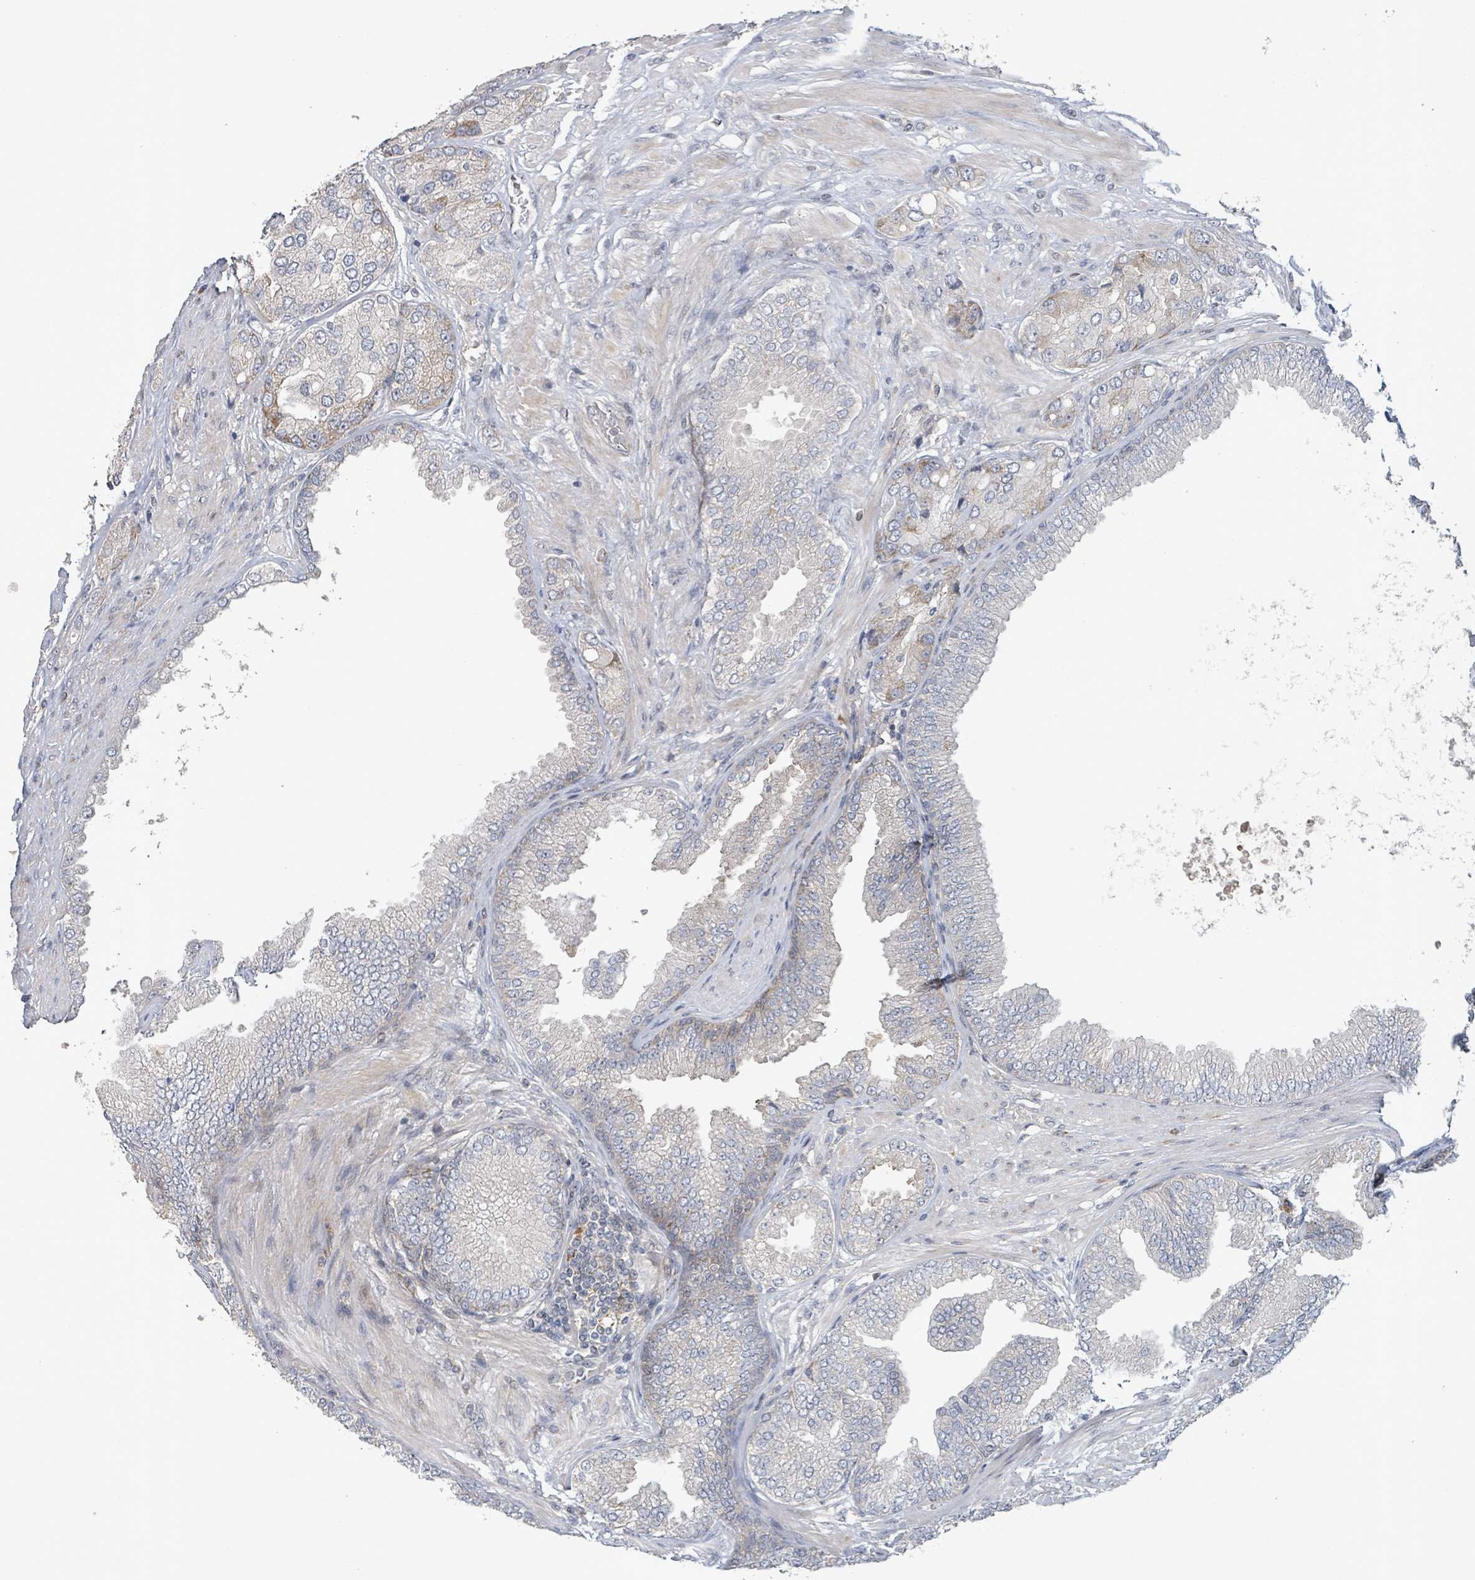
{"staining": {"intensity": "negative", "quantity": "none", "location": "none"}, "tissue": "prostate cancer", "cell_type": "Tumor cells", "image_type": "cancer", "snomed": [{"axis": "morphology", "description": "Adenocarcinoma, High grade"}, {"axis": "topography", "description": "Prostate"}], "caption": "A photomicrograph of prostate high-grade adenocarcinoma stained for a protein shows no brown staining in tumor cells.", "gene": "LILRA4", "patient": {"sex": "male", "age": 71}}